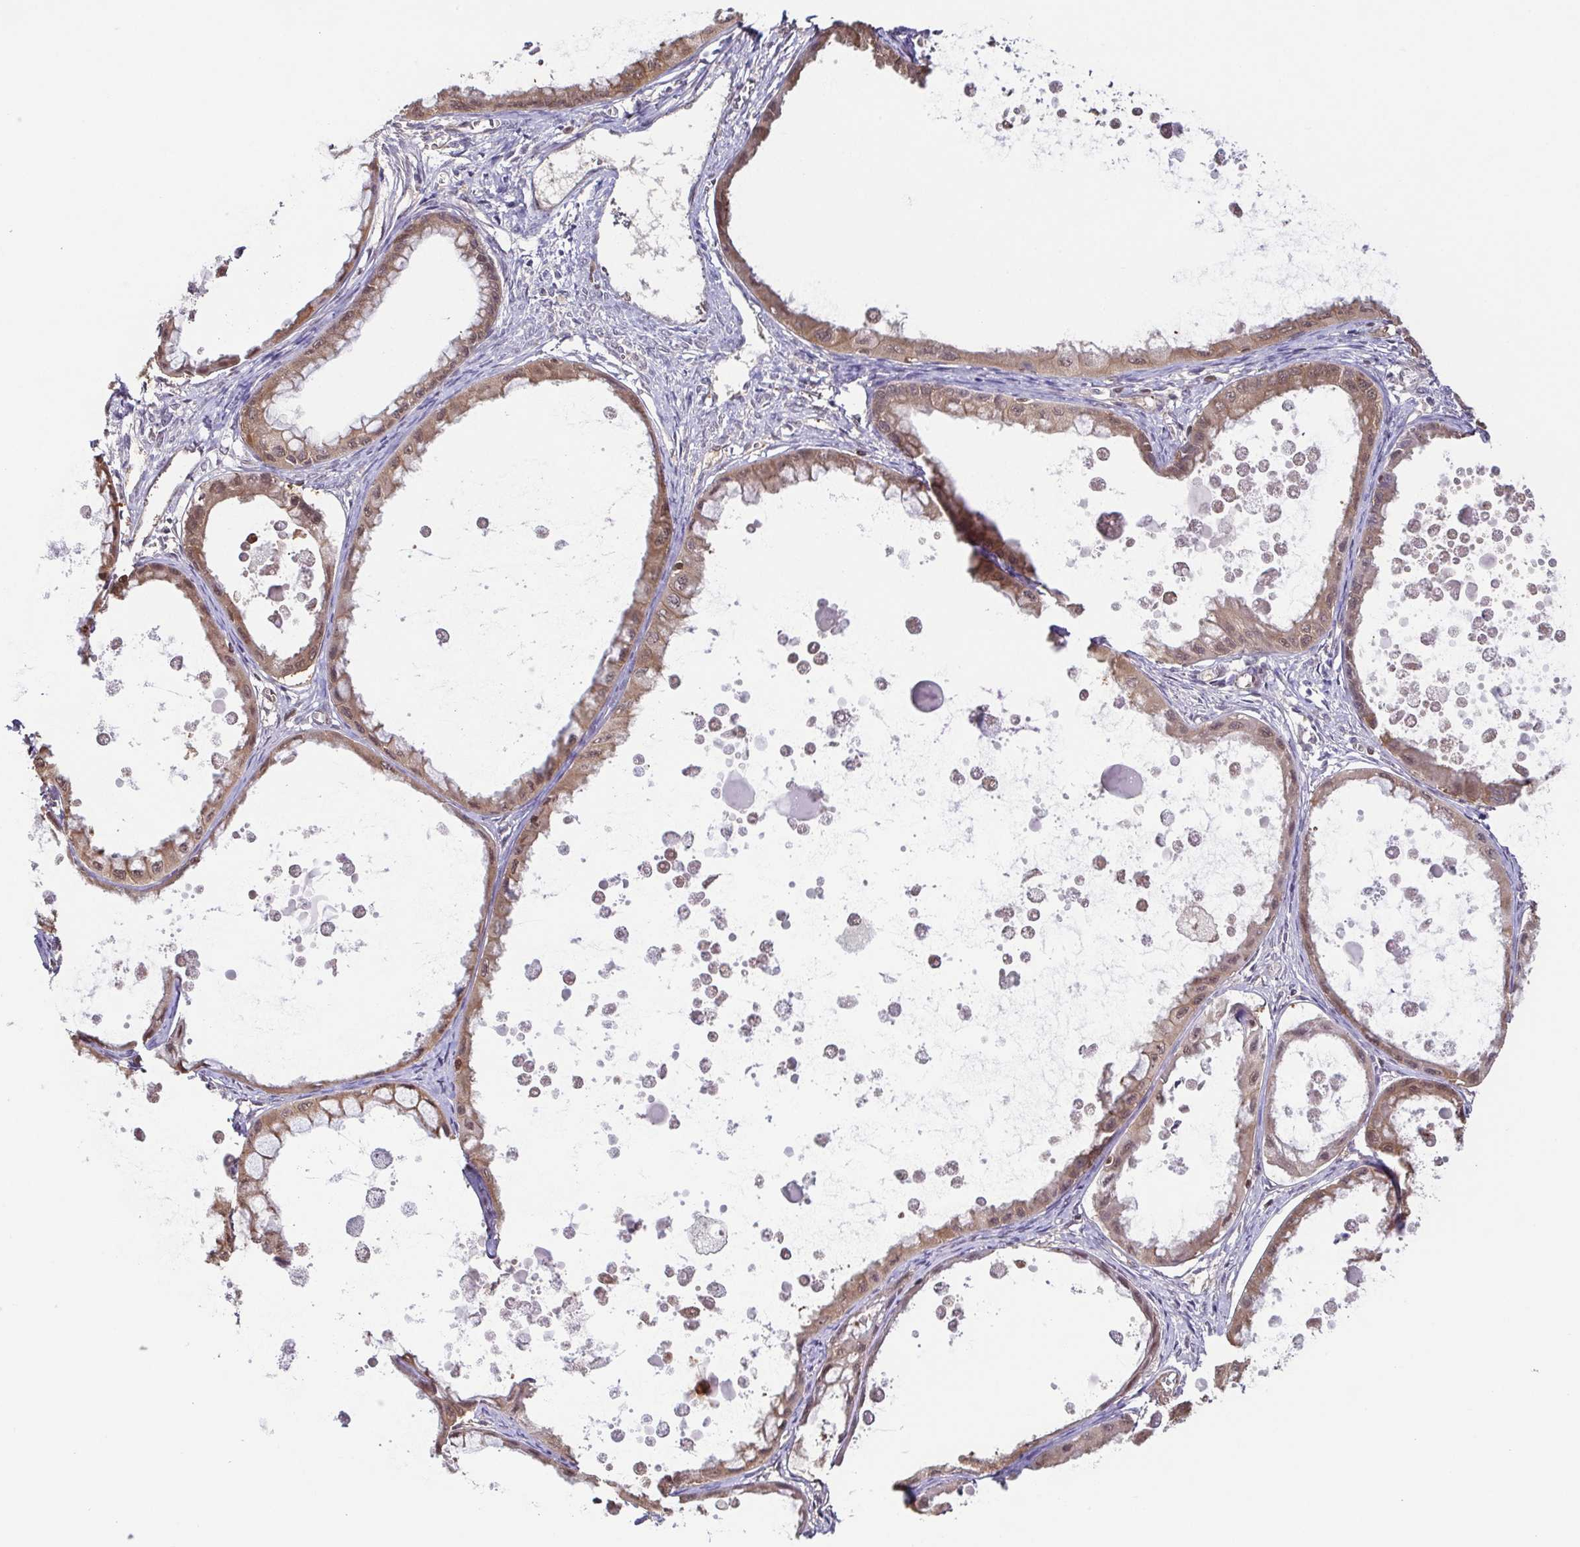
{"staining": {"intensity": "moderate", "quantity": ">75%", "location": "cytoplasmic/membranous,nuclear"}, "tissue": "ovarian cancer", "cell_type": "Tumor cells", "image_type": "cancer", "snomed": [{"axis": "morphology", "description": "Cystadenocarcinoma, mucinous, NOS"}, {"axis": "topography", "description": "Ovary"}], "caption": "The image reveals staining of ovarian cancer, revealing moderate cytoplasmic/membranous and nuclear protein expression (brown color) within tumor cells.", "gene": "PSMB9", "patient": {"sex": "female", "age": 64}}